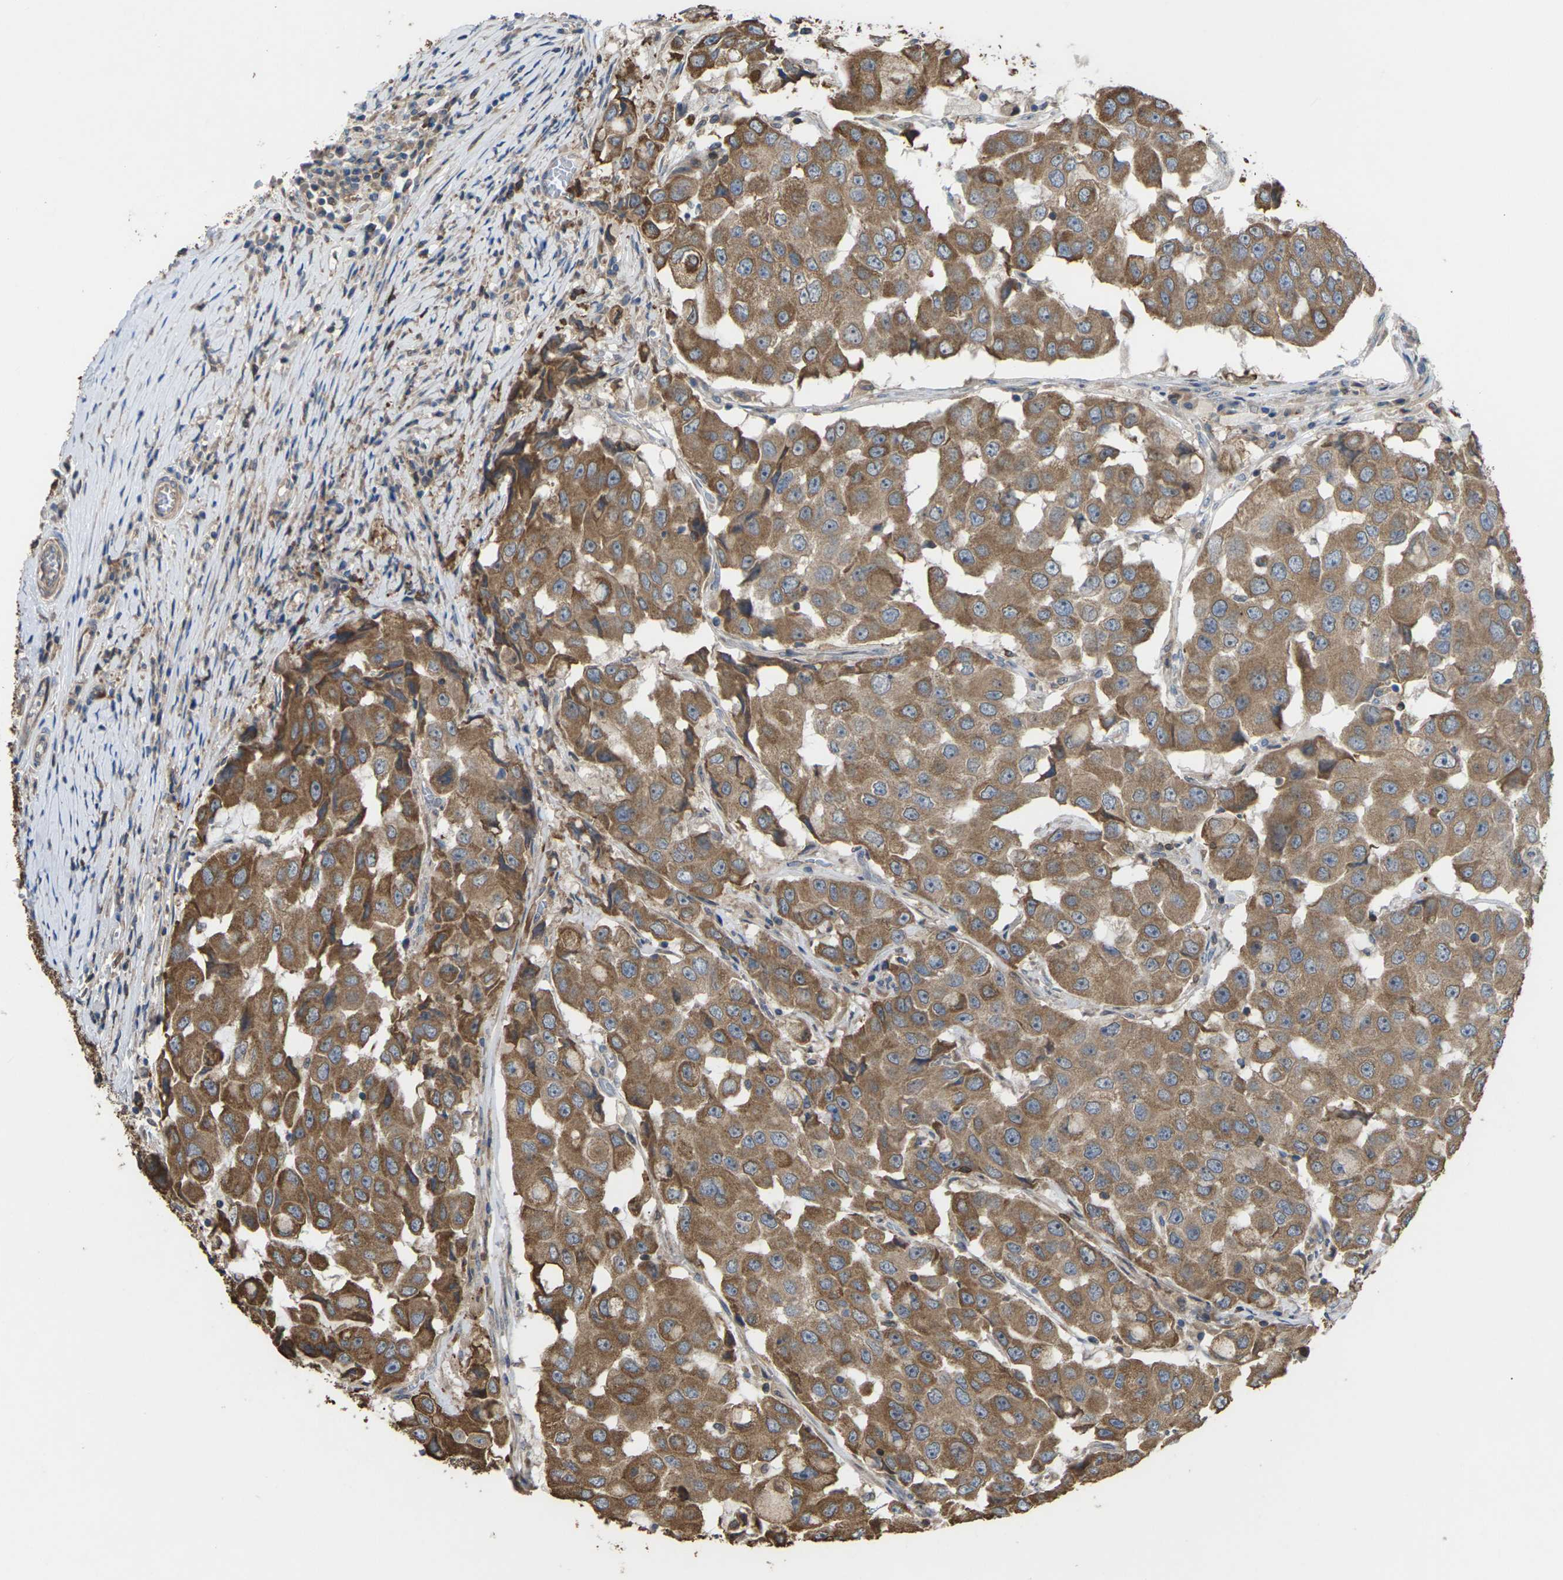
{"staining": {"intensity": "moderate", "quantity": ">75%", "location": "cytoplasmic/membranous"}, "tissue": "breast cancer", "cell_type": "Tumor cells", "image_type": "cancer", "snomed": [{"axis": "morphology", "description": "Duct carcinoma"}, {"axis": "topography", "description": "Breast"}], "caption": "Protein staining by IHC displays moderate cytoplasmic/membranous staining in approximately >75% of tumor cells in infiltrating ductal carcinoma (breast).", "gene": "TIAM1", "patient": {"sex": "female", "age": 27}}